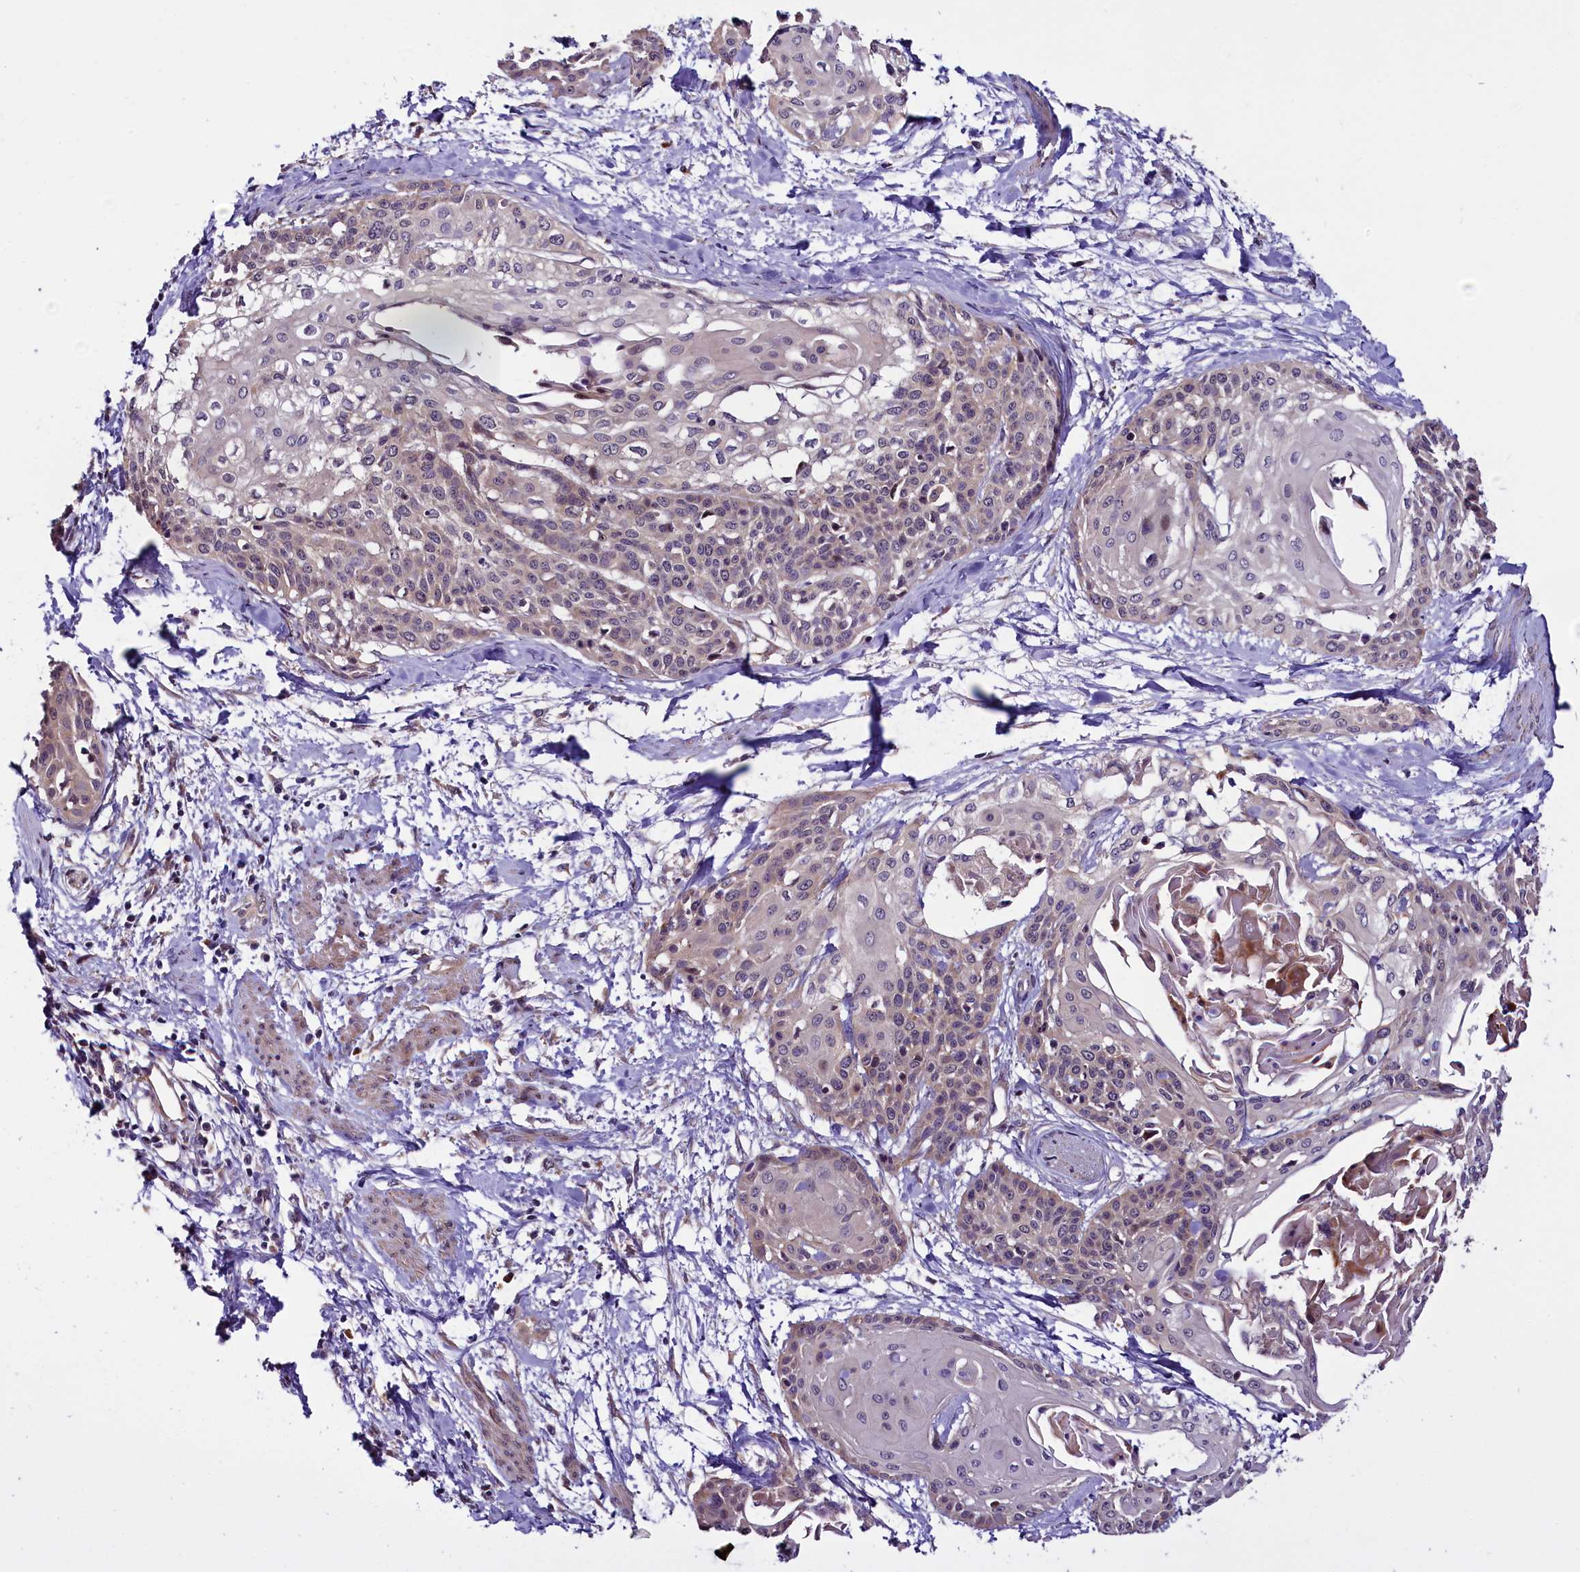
{"staining": {"intensity": "negative", "quantity": "none", "location": "none"}, "tissue": "cervical cancer", "cell_type": "Tumor cells", "image_type": "cancer", "snomed": [{"axis": "morphology", "description": "Squamous cell carcinoma, NOS"}, {"axis": "topography", "description": "Cervix"}], "caption": "Human squamous cell carcinoma (cervical) stained for a protein using IHC exhibits no positivity in tumor cells.", "gene": "RPUSD2", "patient": {"sex": "female", "age": 57}}